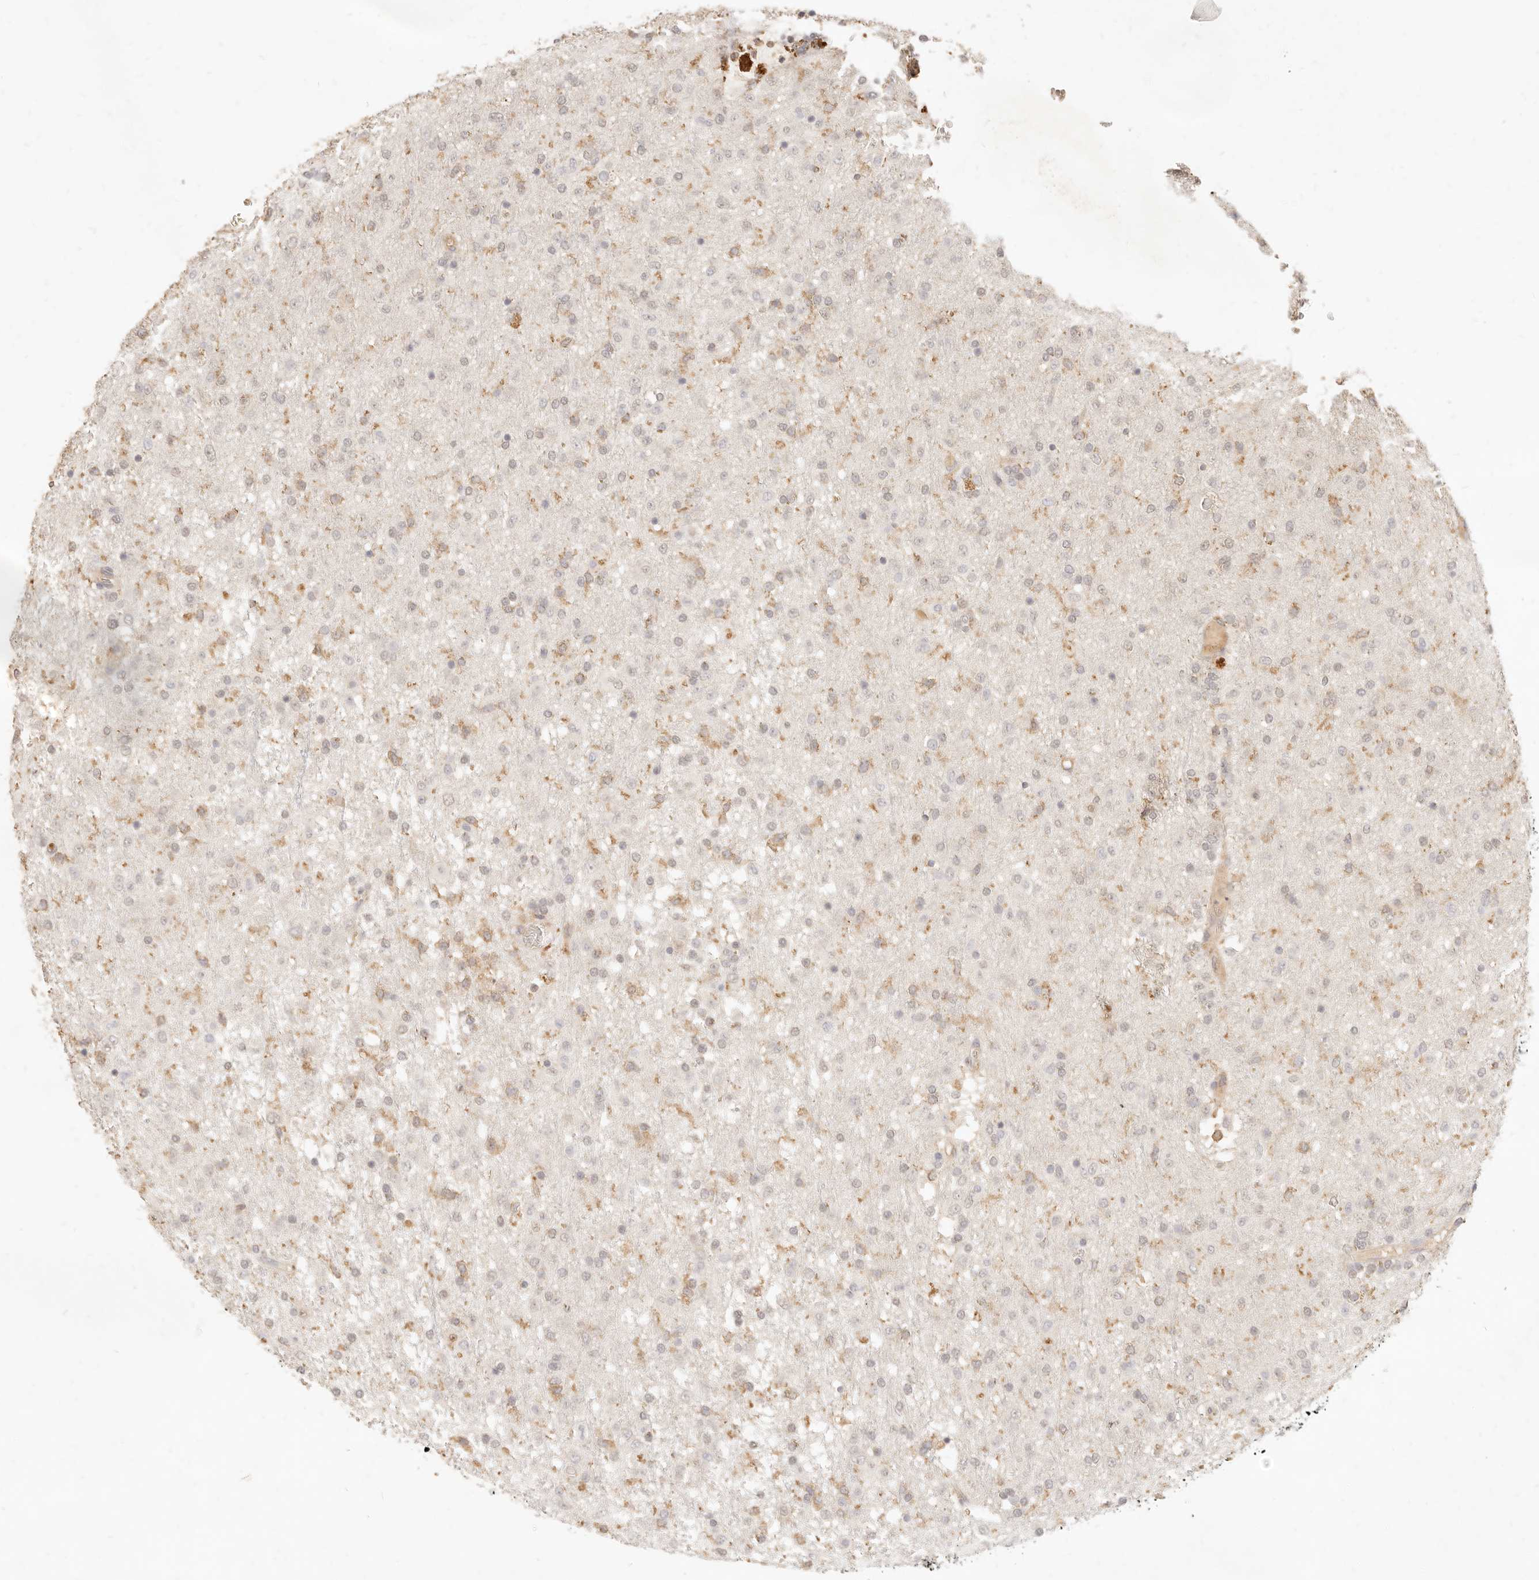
{"staining": {"intensity": "negative", "quantity": "none", "location": "none"}, "tissue": "glioma", "cell_type": "Tumor cells", "image_type": "cancer", "snomed": [{"axis": "morphology", "description": "Glioma, malignant, Low grade"}, {"axis": "topography", "description": "Brain"}], "caption": "Immunohistochemistry (IHC) micrograph of neoplastic tissue: human malignant glioma (low-grade) stained with DAB shows no significant protein staining in tumor cells. The staining is performed using DAB (3,3'-diaminobenzidine) brown chromogen with nuclei counter-stained in using hematoxylin.", "gene": "TMTC2", "patient": {"sex": "male", "age": 65}}